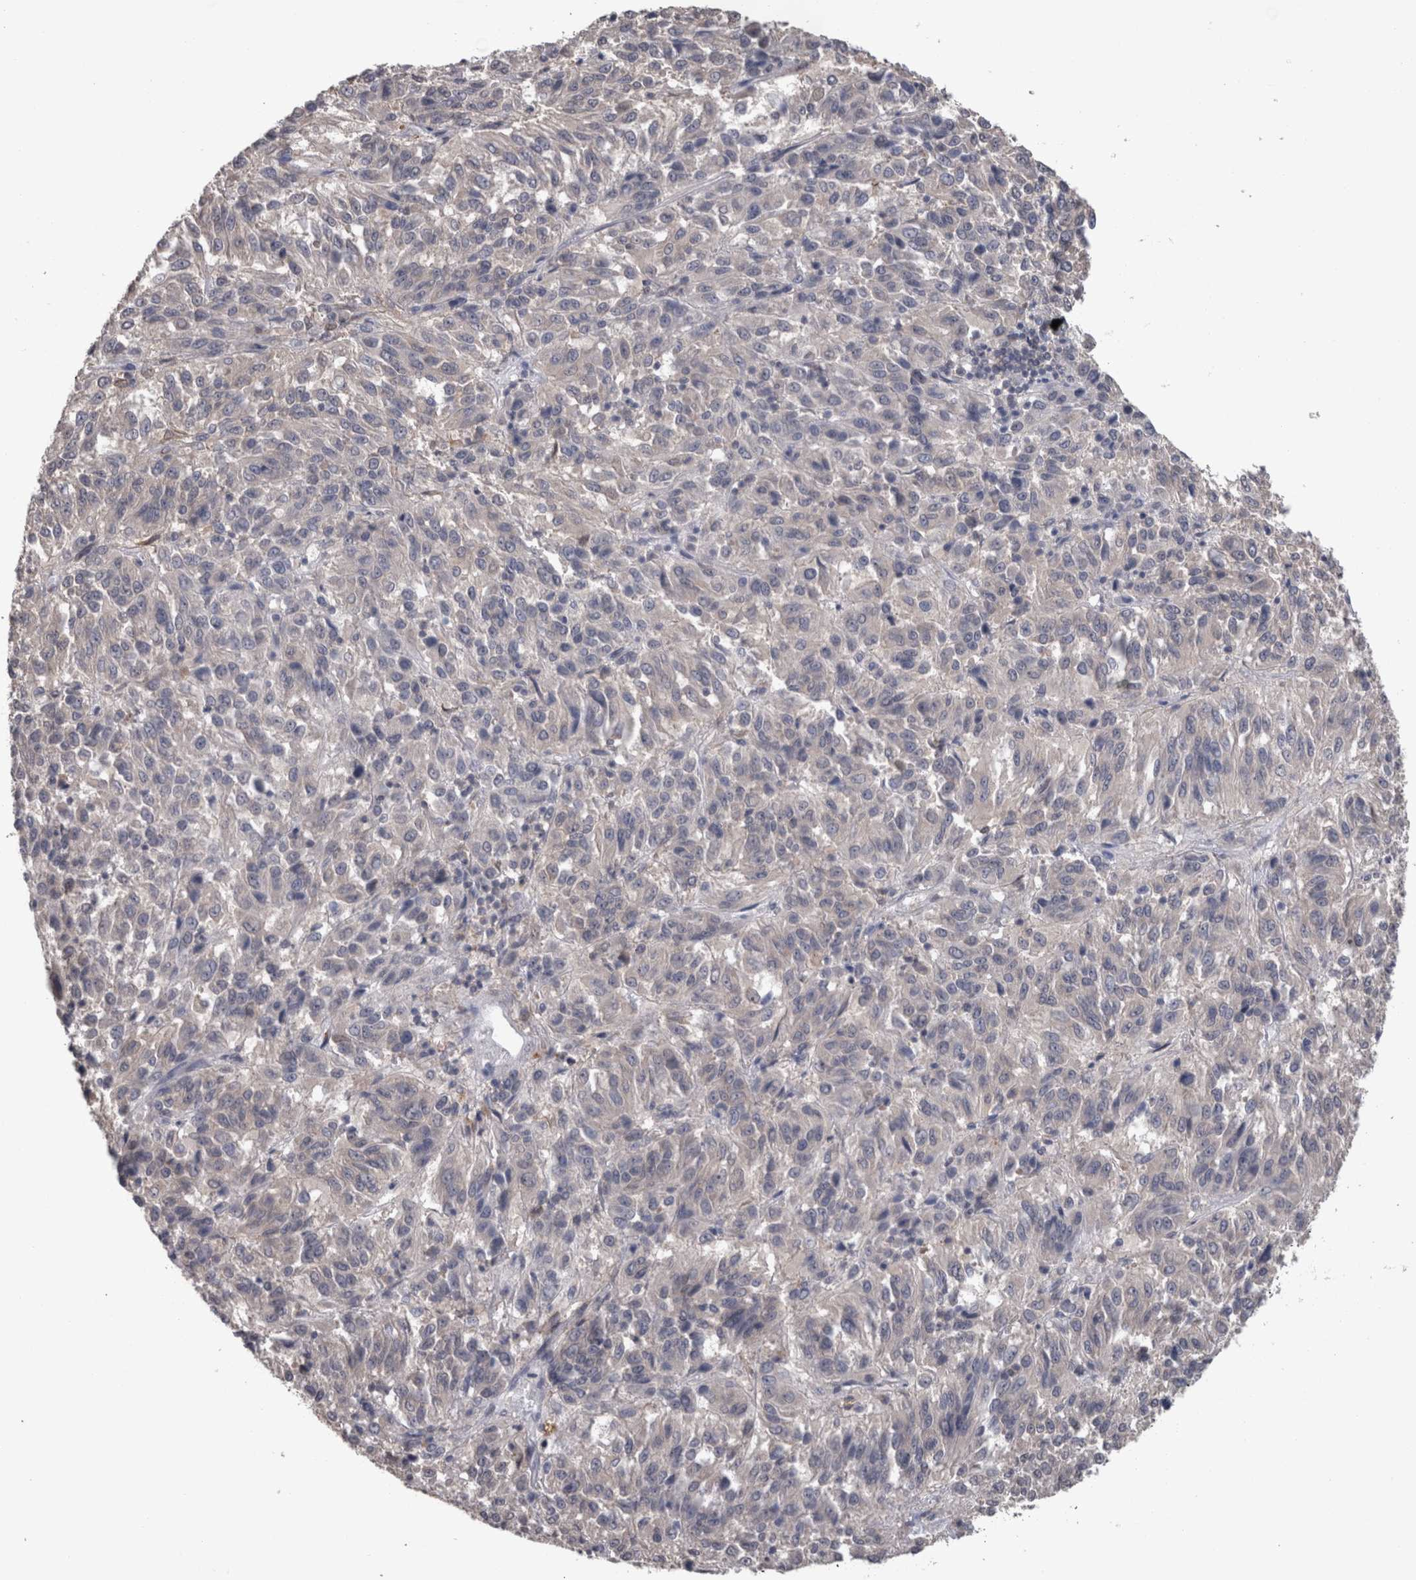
{"staining": {"intensity": "negative", "quantity": "none", "location": "none"}, "tissue": "melanoma", "cell_type": "Tumor cells", "image_type": "cancer", "snomed": [{"axis": "morphology", "description": "Malignant melanoma, Metastatic site"}, {"axis": "topography", "description": "Lung"}], "caption": "Immunohistochemistry histopathology image of neoplastic tissue: human malignant melanoma (metastatic site) stained with DAB (3,3'-diaminobenzidine) reveals no significant protein expression in tumor cells.", "gene": "DDX6", "patient": {"sex": "male", "age": 64}}